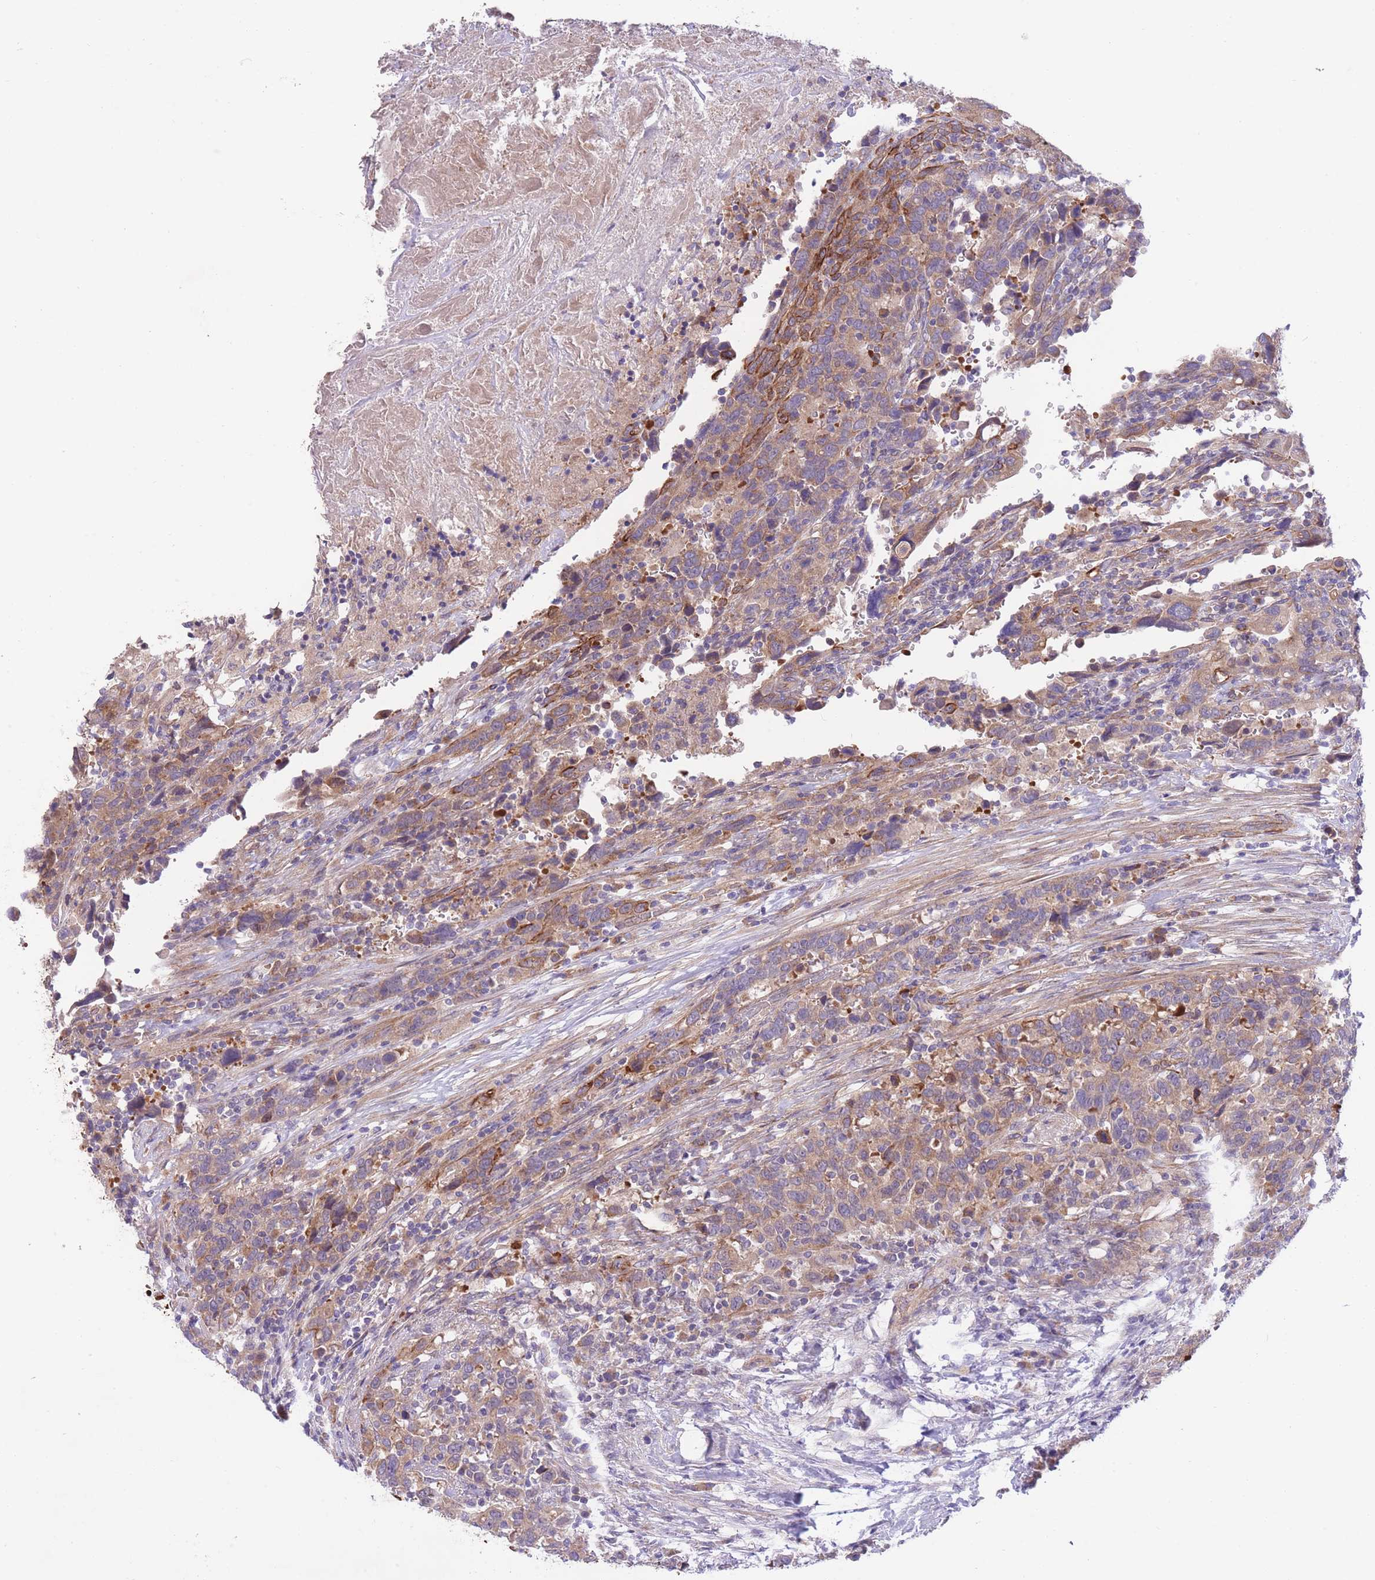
{"staining": {"intensity": "weak", "quantity": ">75%", "location": "cytoplasmic/membranous"}, "tissue": "urothelial cancer", "cell_type": "Tumor cells", "image_type": "cancer", "snomed": [{"axis": "morphology", "description": "Urothelial carcinoma, High grade"}, {"axis": "topography", "description": "Urinary bladder"}], "caption": "High-grade urothelial carcinoma stained with DAB IHC shows low levels of weak cytoplasmic/membranous expression in about >75% of tumor cells.", "gene": "CHAC1", "patient": {"sex": "male", "age": 61}}